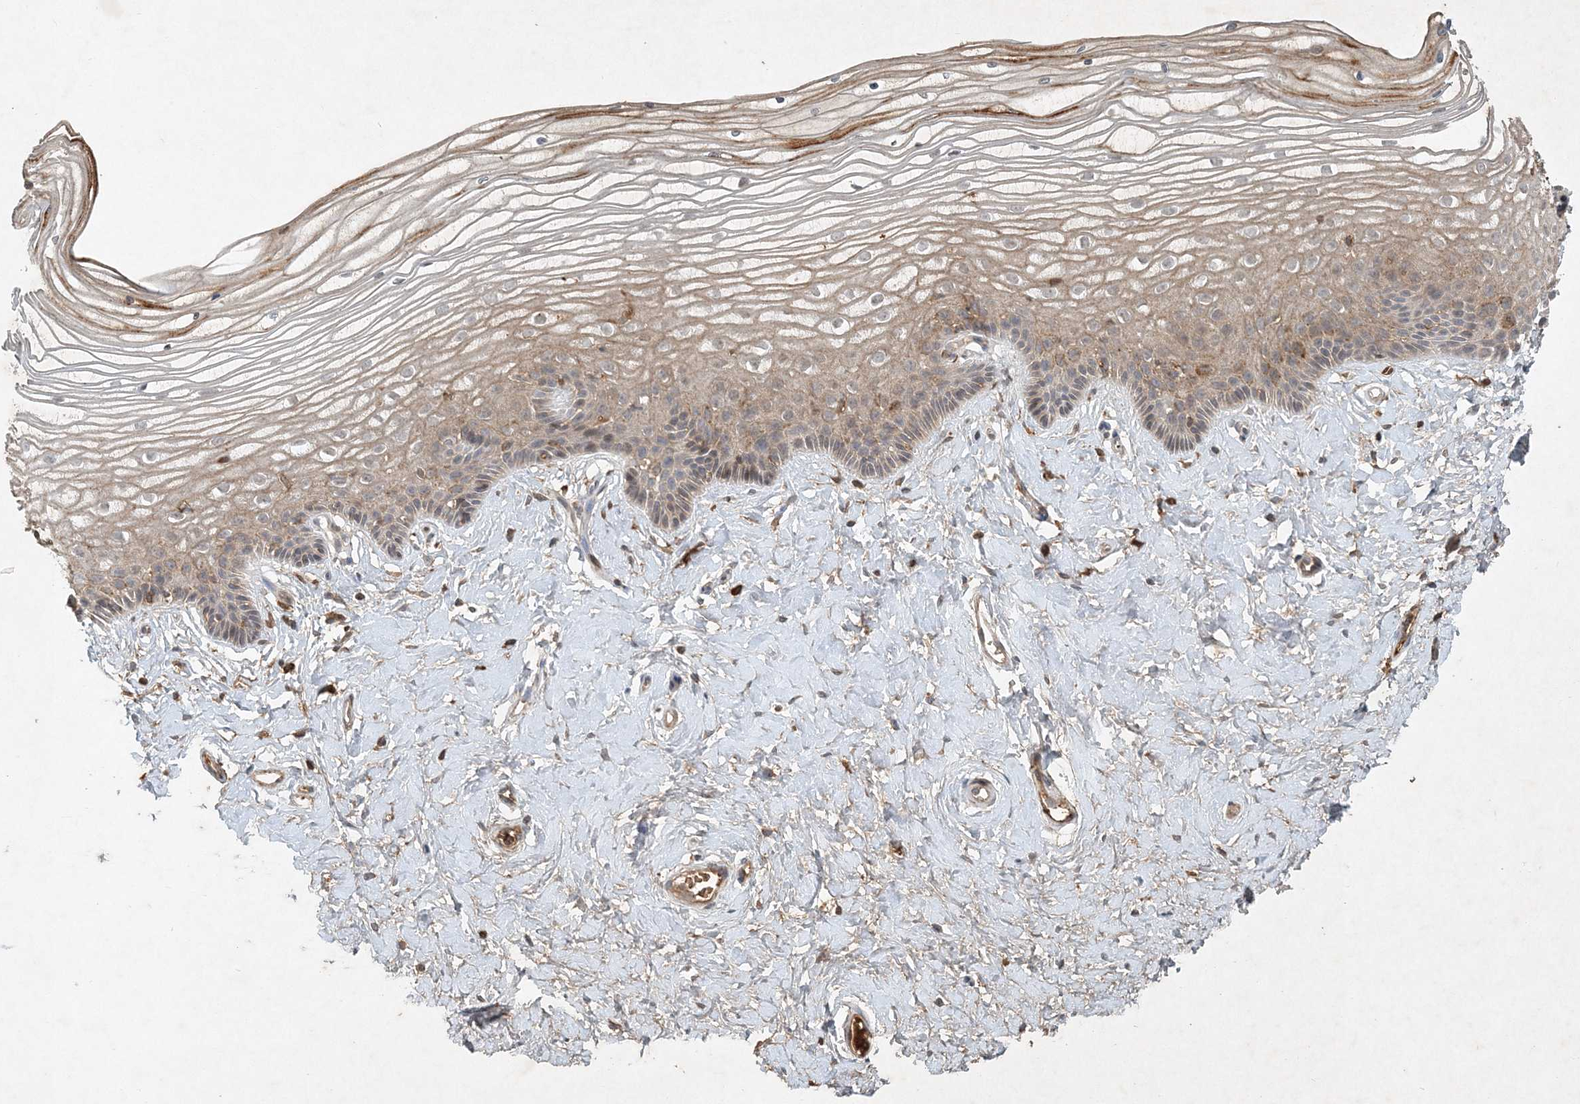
{"staining": {"intensity": "weak", "quantity": "25%-75%", "location": "cytoplasmic/membranous"}, "tissue": "vagina", "cell_type": "Squamous epithelial cells", "image_type": "normal", "snomed": [{"axis": "morphology", "description": "Normal tissue, NOS"}, {"axis": "topography", "description": "Vagina"}, {"axis": "topography", "description": "Cervix"}], "caption": "The histopathology image demonstrates staining of unremarkable vagina, revealing weak cytoplasmic/membranous protein expression (brown color) within squamous epithelial cells.", "gene": "TNFAIP6", "patient": {"sex": "female", "age": 40}}